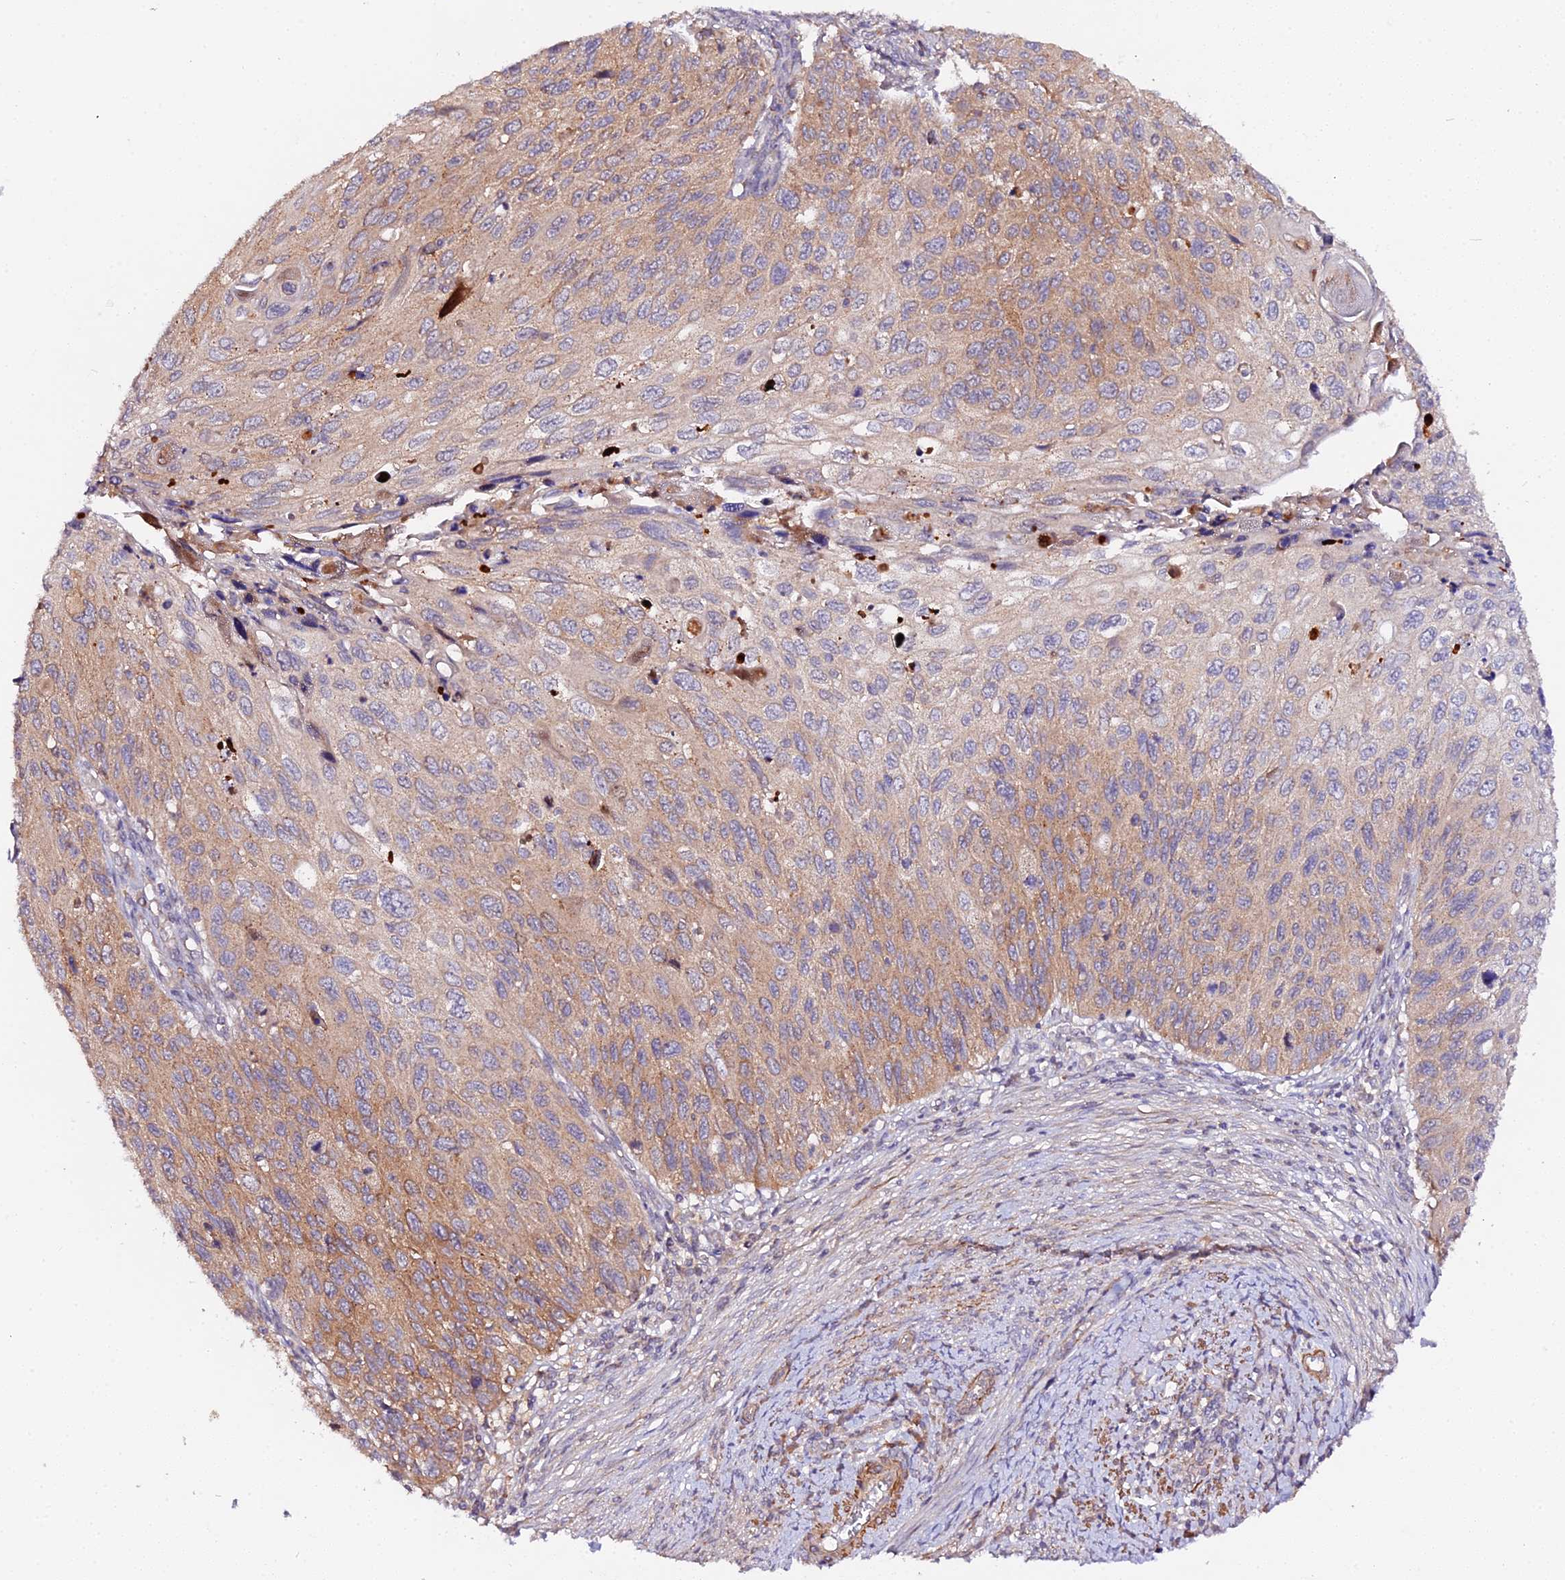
{"staining": {"intensity": "moderate", "quantity": "25%-75%", "location": "cytoplasmic/membranous"}, "tissue": "cervical cancer", "cell_type": "Tumor cells", "image_type": "cancer", "snomed": [{"axis": "morphology", "description": "Squamous cell carcinoma, NOS"}, {"axis": "topography", "description": "Cervix"}], "caption": "Immunohistochemistry (IHC) micrograph of cervical squamous cell carcinoma stained for a protein (brown), which displays medium levels of moderate cytoplasmic/membranous positivity in approximately 25%-75% of tumor cells.", "gene": "TRIM26", "patient": {"sex": "female", "age": 70}}